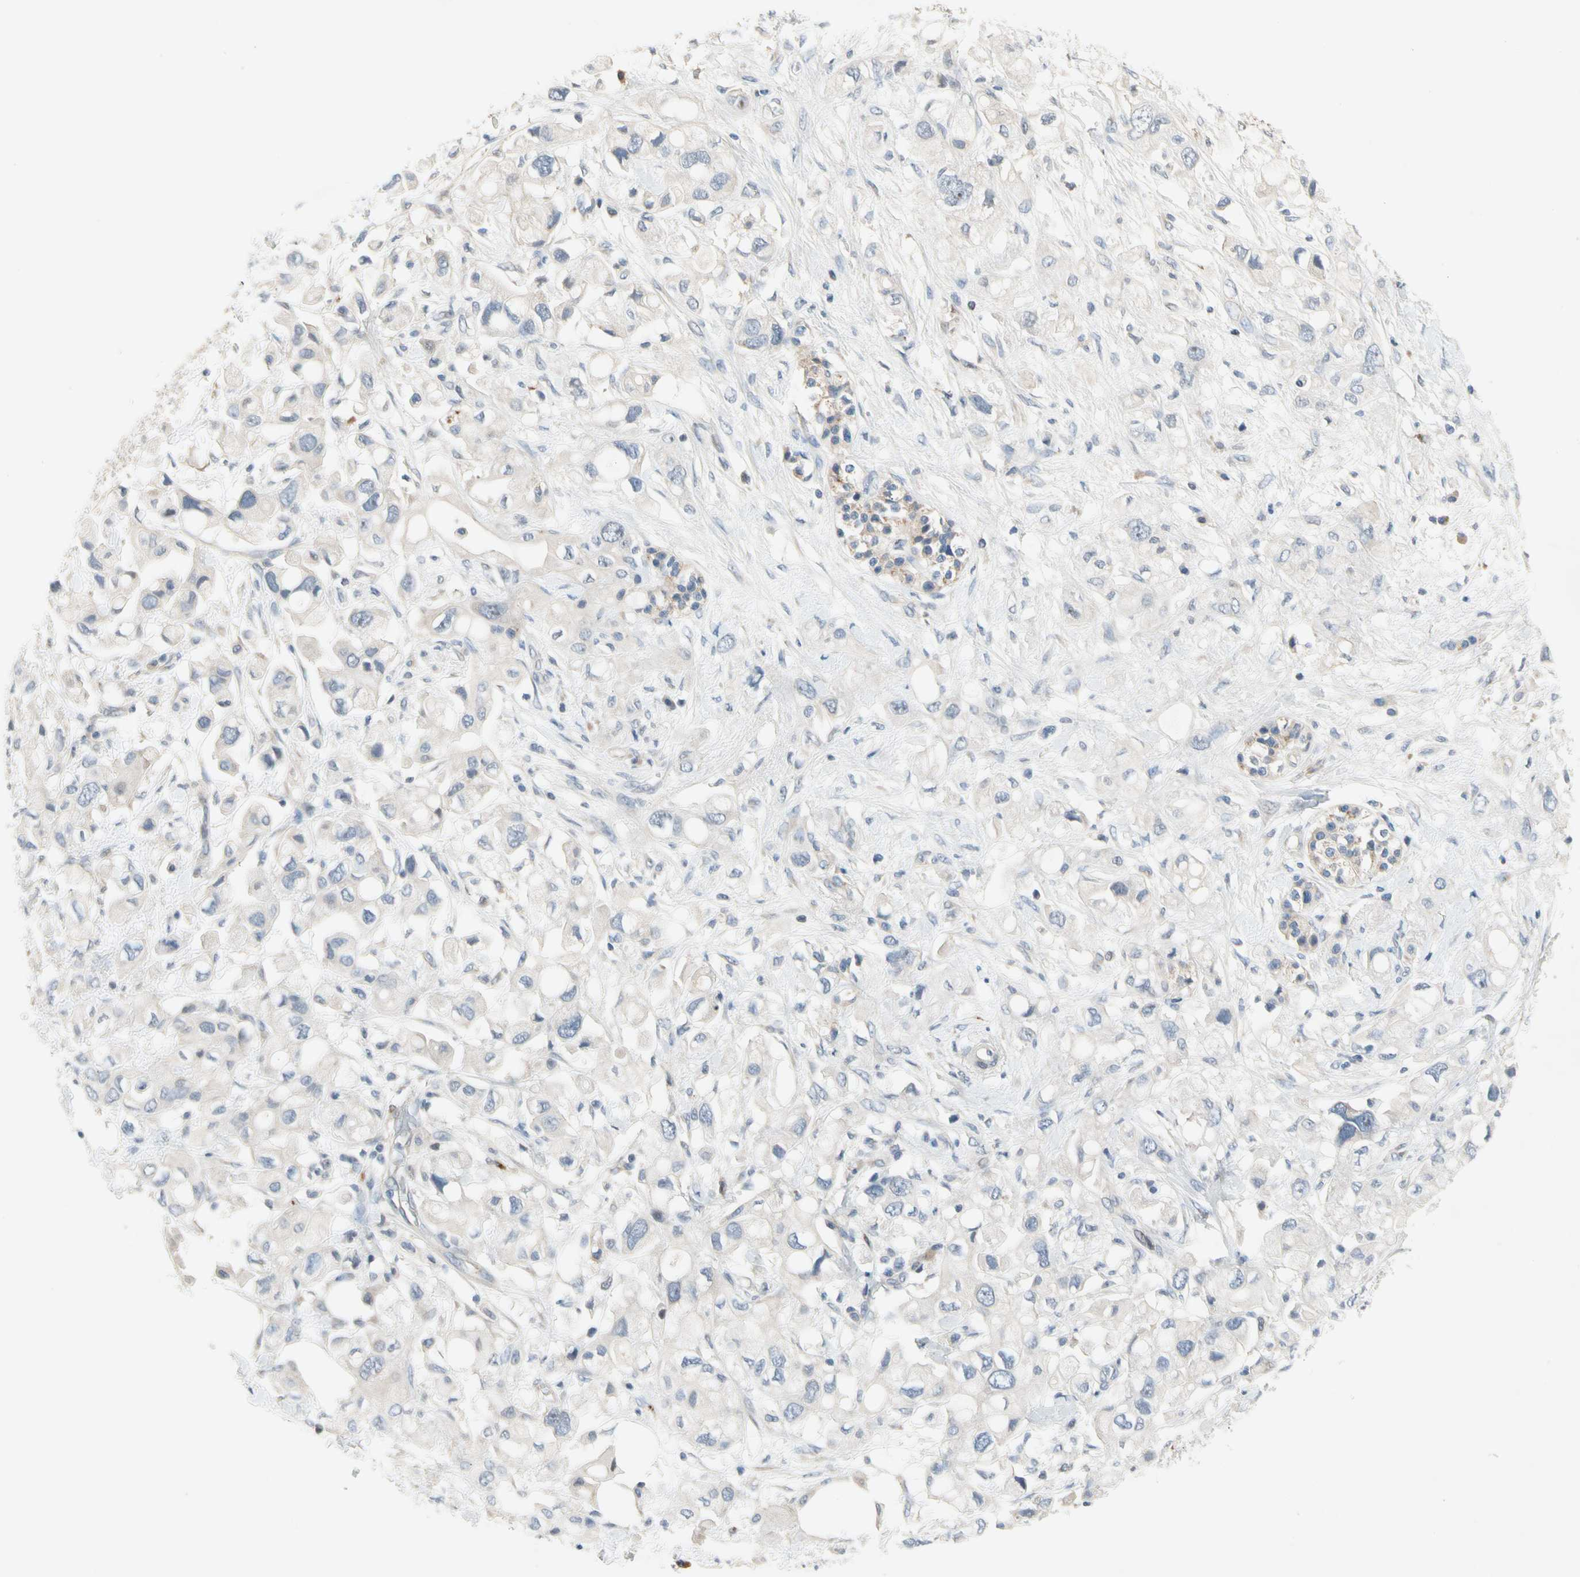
{"staining": {"intensity": "negative", "quantity": "none", "location": "none"}, "tissue": "pancreatic cancer", "cell_type": "Tumor cells", "image_type": "cancer", "snomed": [{"axis": "morphology", "description": "Adenocarcinoma, NOS"}, {"axis": "topography", "description": "Pancreas"}], "caption": "Immunohistochemistry of human pancreatic cancer (adenocarcinoma) reveals no expression in tumor cells.", "gene": "GAS6", "patient": {"sex": "female", "age": 56}}